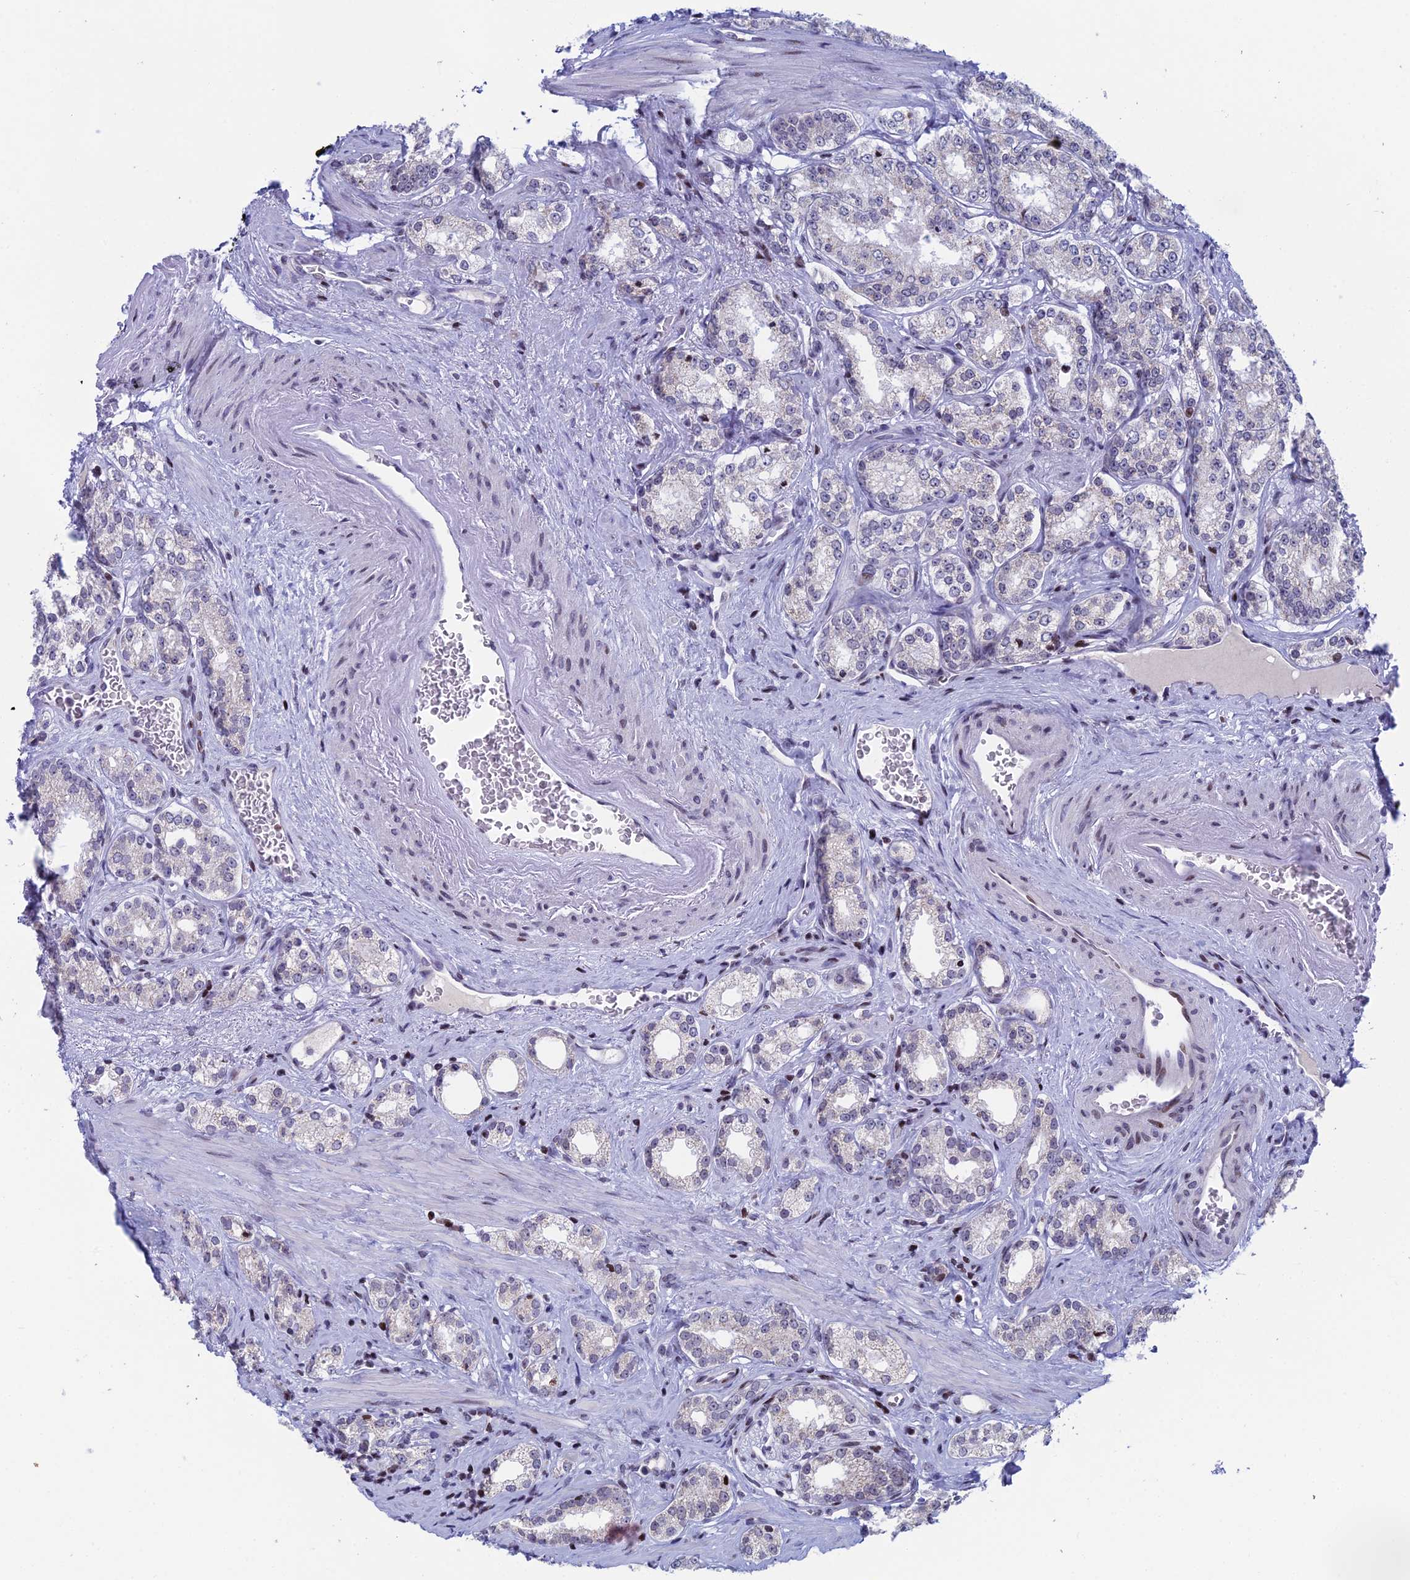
{"staining": {"intensity": "negative", "quantity": "none", "location": "none"}, "tissue": "prostate cancer", "cell_type": "Tumor cells", "image_type": "cancer", "snomed": [{"axis": "morphology", "description": "Normal tissue, NOS"}, {"axis": "morphology", "description": "Adenocarcinoma, High grade"}, {"axis": "topography", "description": "Prostate"}], "caption": "IHC photomicrograph of neoplastic tissue: human prostate high-grade adenocarcinoma stained with DAB (3,3'-diaminobenzidine) shows no significant protein staining in tumor cells. The staining was performed using DAB to visualize the protein expression in brown, while the nuclei were stained in blue with hematoxylin (Magnification: 20x).", "gene": "AFF3", "patient": {"sex": "male", "age": 83}}